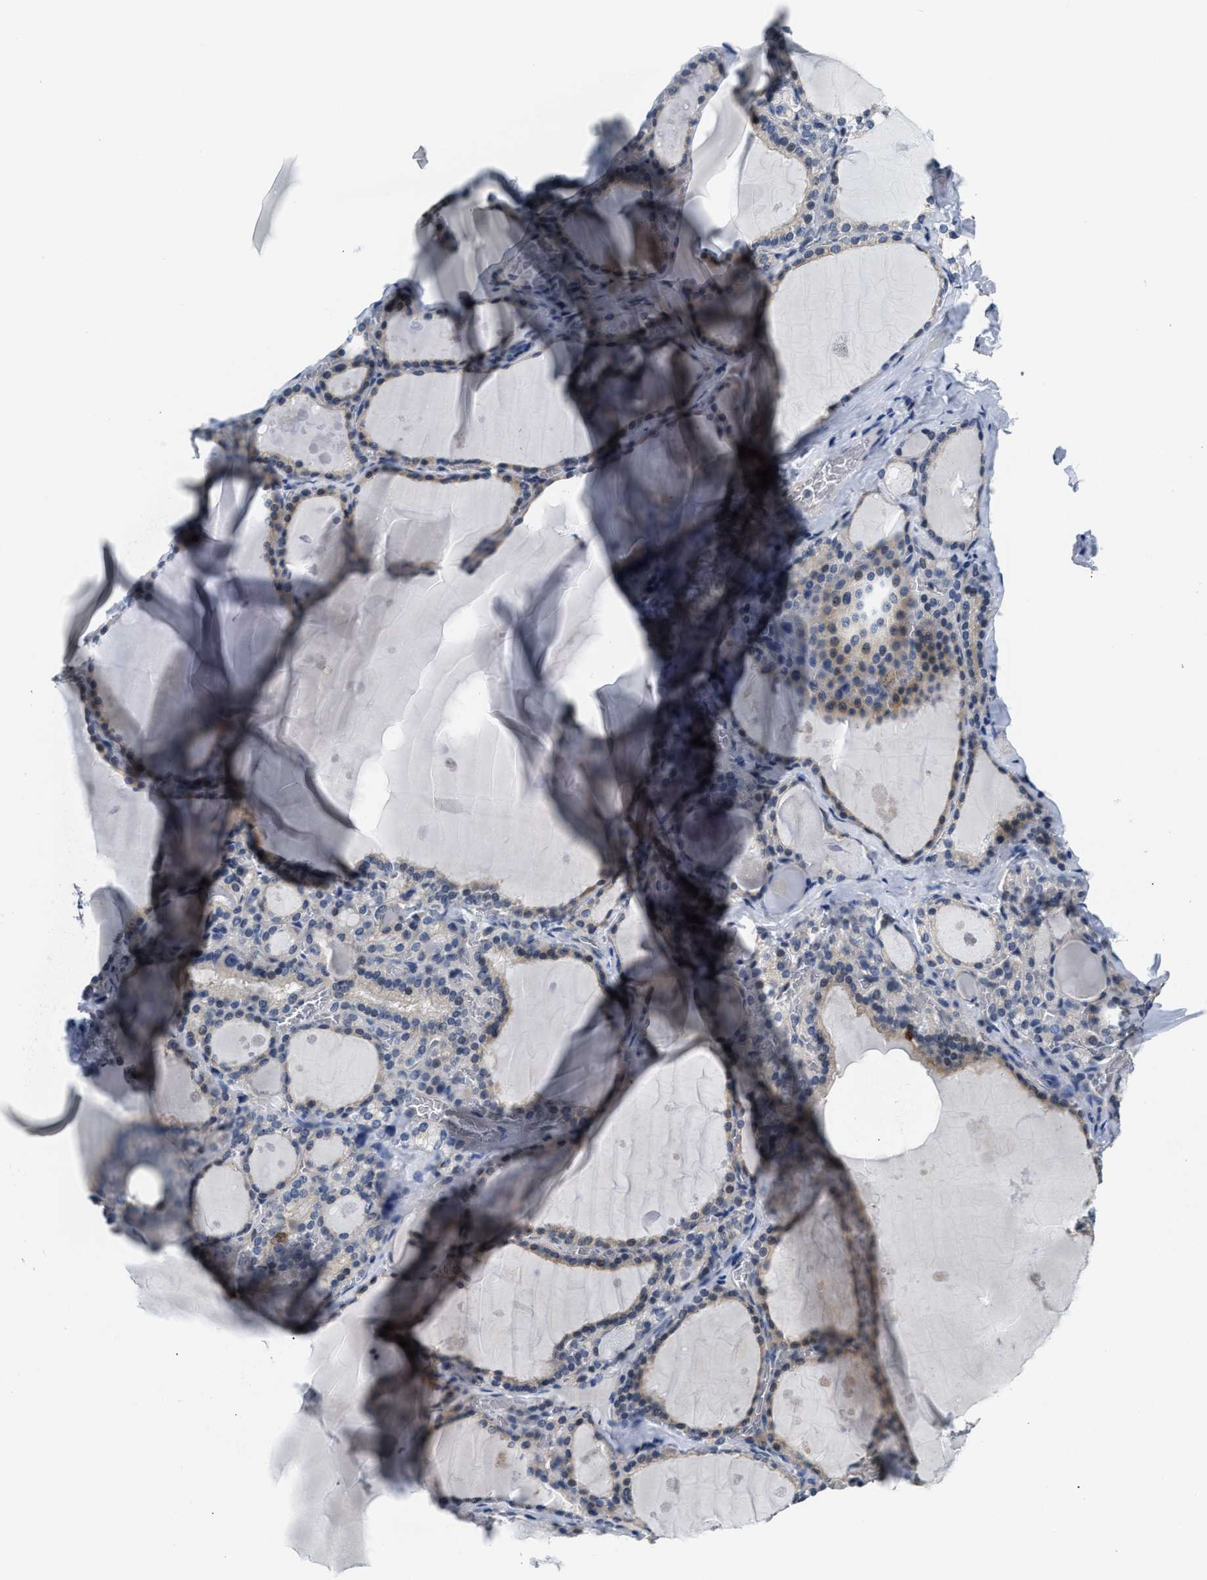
{"staining": {"intensity": "weak", "quantity": "25%-75%", "location": "cytoplasmic/membranous"}, "tissue": "thyroid gland", "cell_type": "Glandular cells", "image_type": "normal", "snomed": [{"axis": "morphology", "description": "Normal tissue, NOS"}, {"axis": "topography", "description": "Thyroid gland"}], "caption": "DAB (3,3'-diaminobenzidine) immunohistochemical staining of normal thyroid gland reveals weak cytoplasmic/membranous protein staining in about 25%-75% of glandular cells. Immunohistochemistry stains the protein of interest in brown and the nuclei are stained blue.", "gene": "CLGN", "patient": {"sex": "male", "age": 56}}